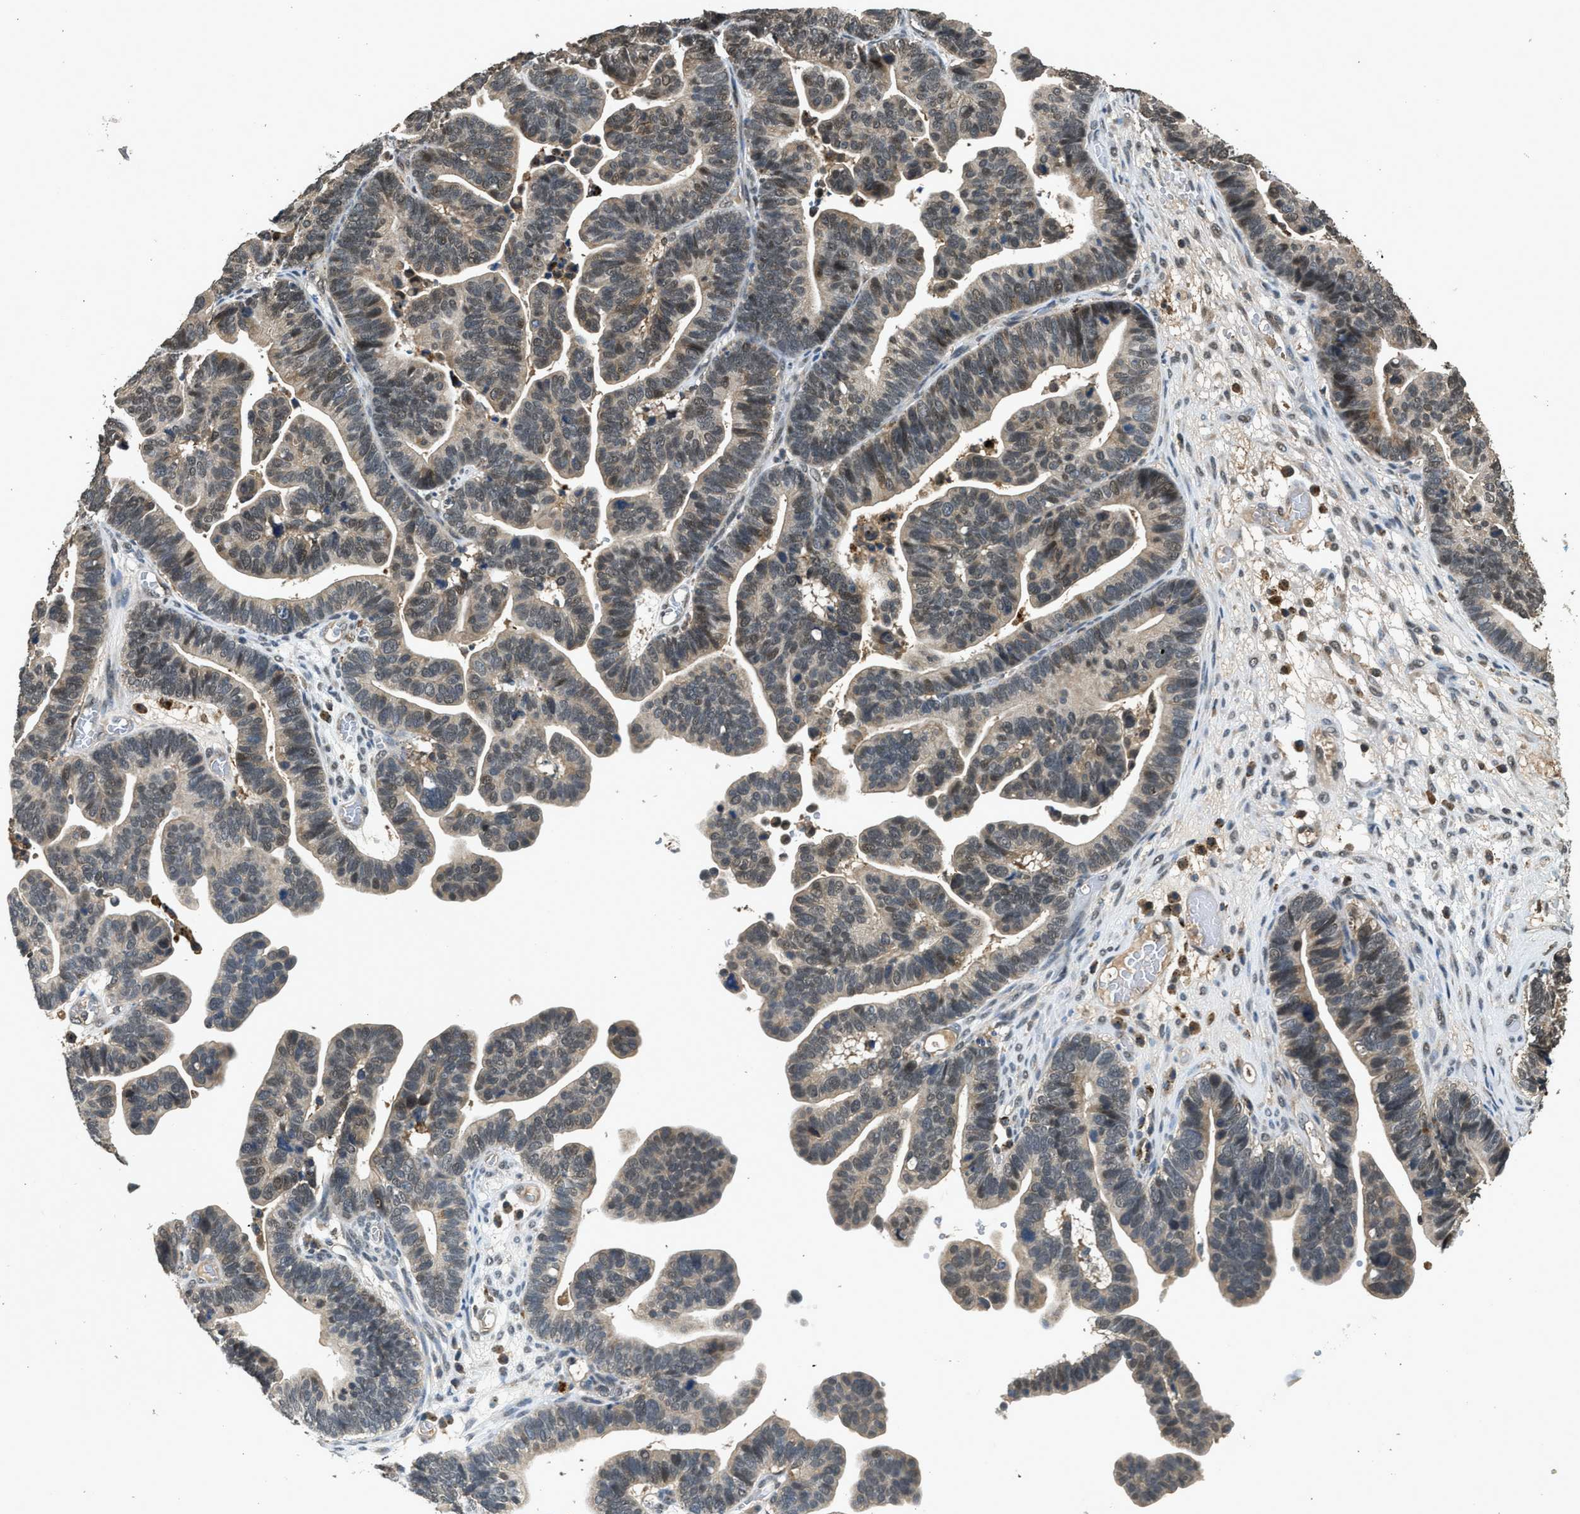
{"staining": {"intensity": "weak", "quantity": "25%-75%", "location": "cytoplasmic/membranous,nuclear"}, "tissue": "ovarian cancer", "cell_type": "Tumor cells", "image_type": "cancer", "snomed": [{"axis": "morphology", "description": "Cystadenocarcinoma, serous, NOS"}, {"axis": "topography", "description": "Ovary"}], "caption": "About 25%-75% of tumor cells in ovarian serous cystadenocarcinoma exhibit weak cytoplasmic/membranous and nuclear protein staining as visualized by brown immunohistochemical staining.", "gene": "SLC15A4", "patient": {"sex": "female", "age": 56}}